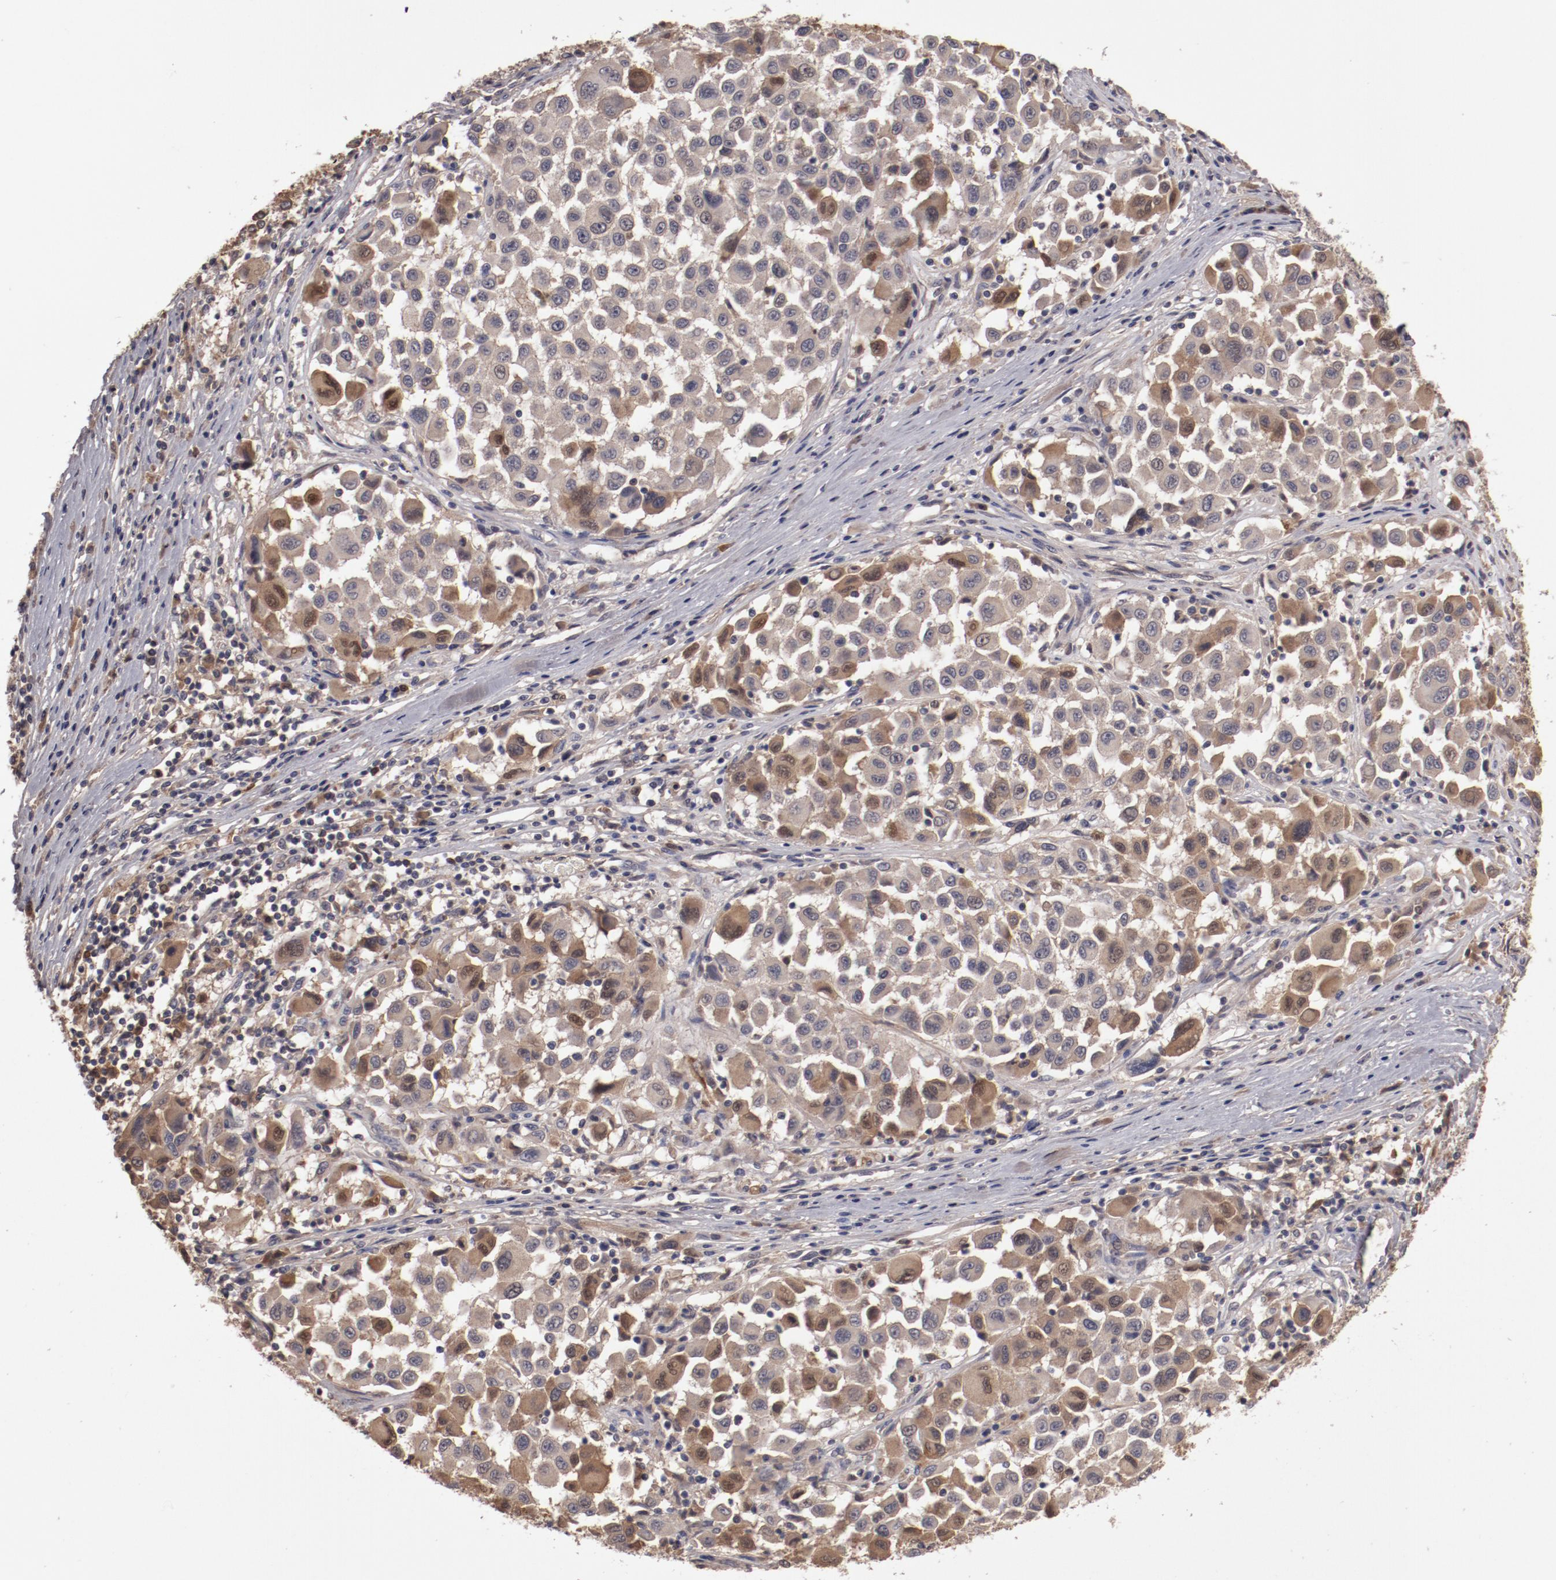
{"staining": {"intensity": "moderate", "quantity": "<25%", "location": "cytoplasmic/membranous"}, "tissue": "melanoma", "cell_type": "Tumor cells", "image_type": "cancer", "snomed": [{"axis": "morphology", "description": "Malignant melanoma, Metastatic site"}, {"axis": "topography", "description": "Lymph node"}], "caption": "A micrograph showing moderate cytoplasmic/membranous expression in about <25% of tumor cells in melanoma, as visualized by brown immunohistochemical staining.", "gene": "CP", "patient": {"sex": "male", "age": 61}}